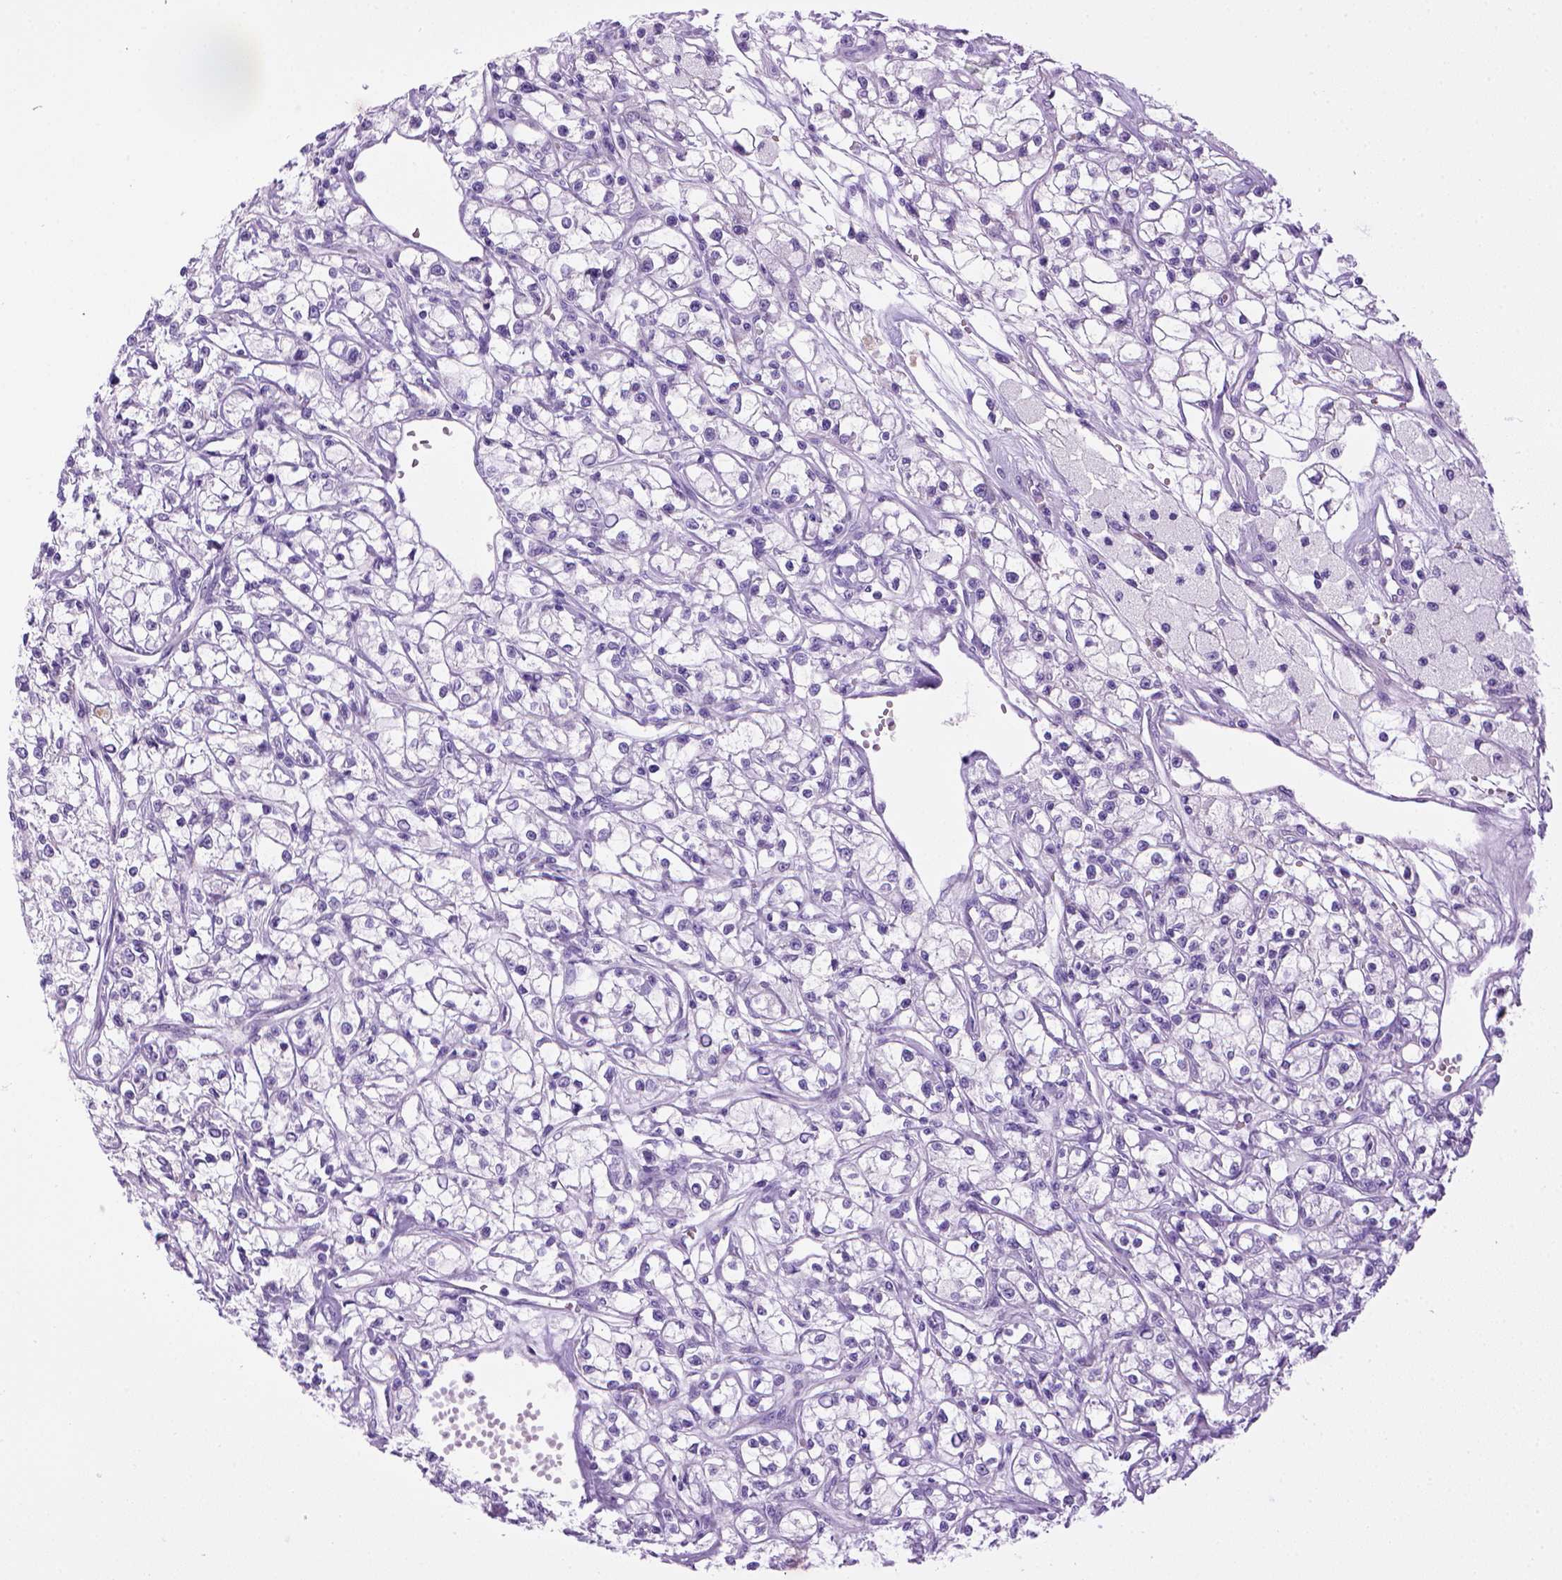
{"staining": {"intensity": "negative", "quantity": "none", "location": "none"}, "tissue": "renal cancer", "cell_type": "Tumor cells", "image_type": "cancer", "snomed": [{"axis": "morphology", "description": "Adenocarcinoma, NOS"}, {"axis": "topography", "description": "Kidney"}], "caption": "A micrograph of human adenocarcinoma (renal) is negative for staining in tumor cells.", "gene": "SGCG", "patient": {"sex": "female", "age": 59}}